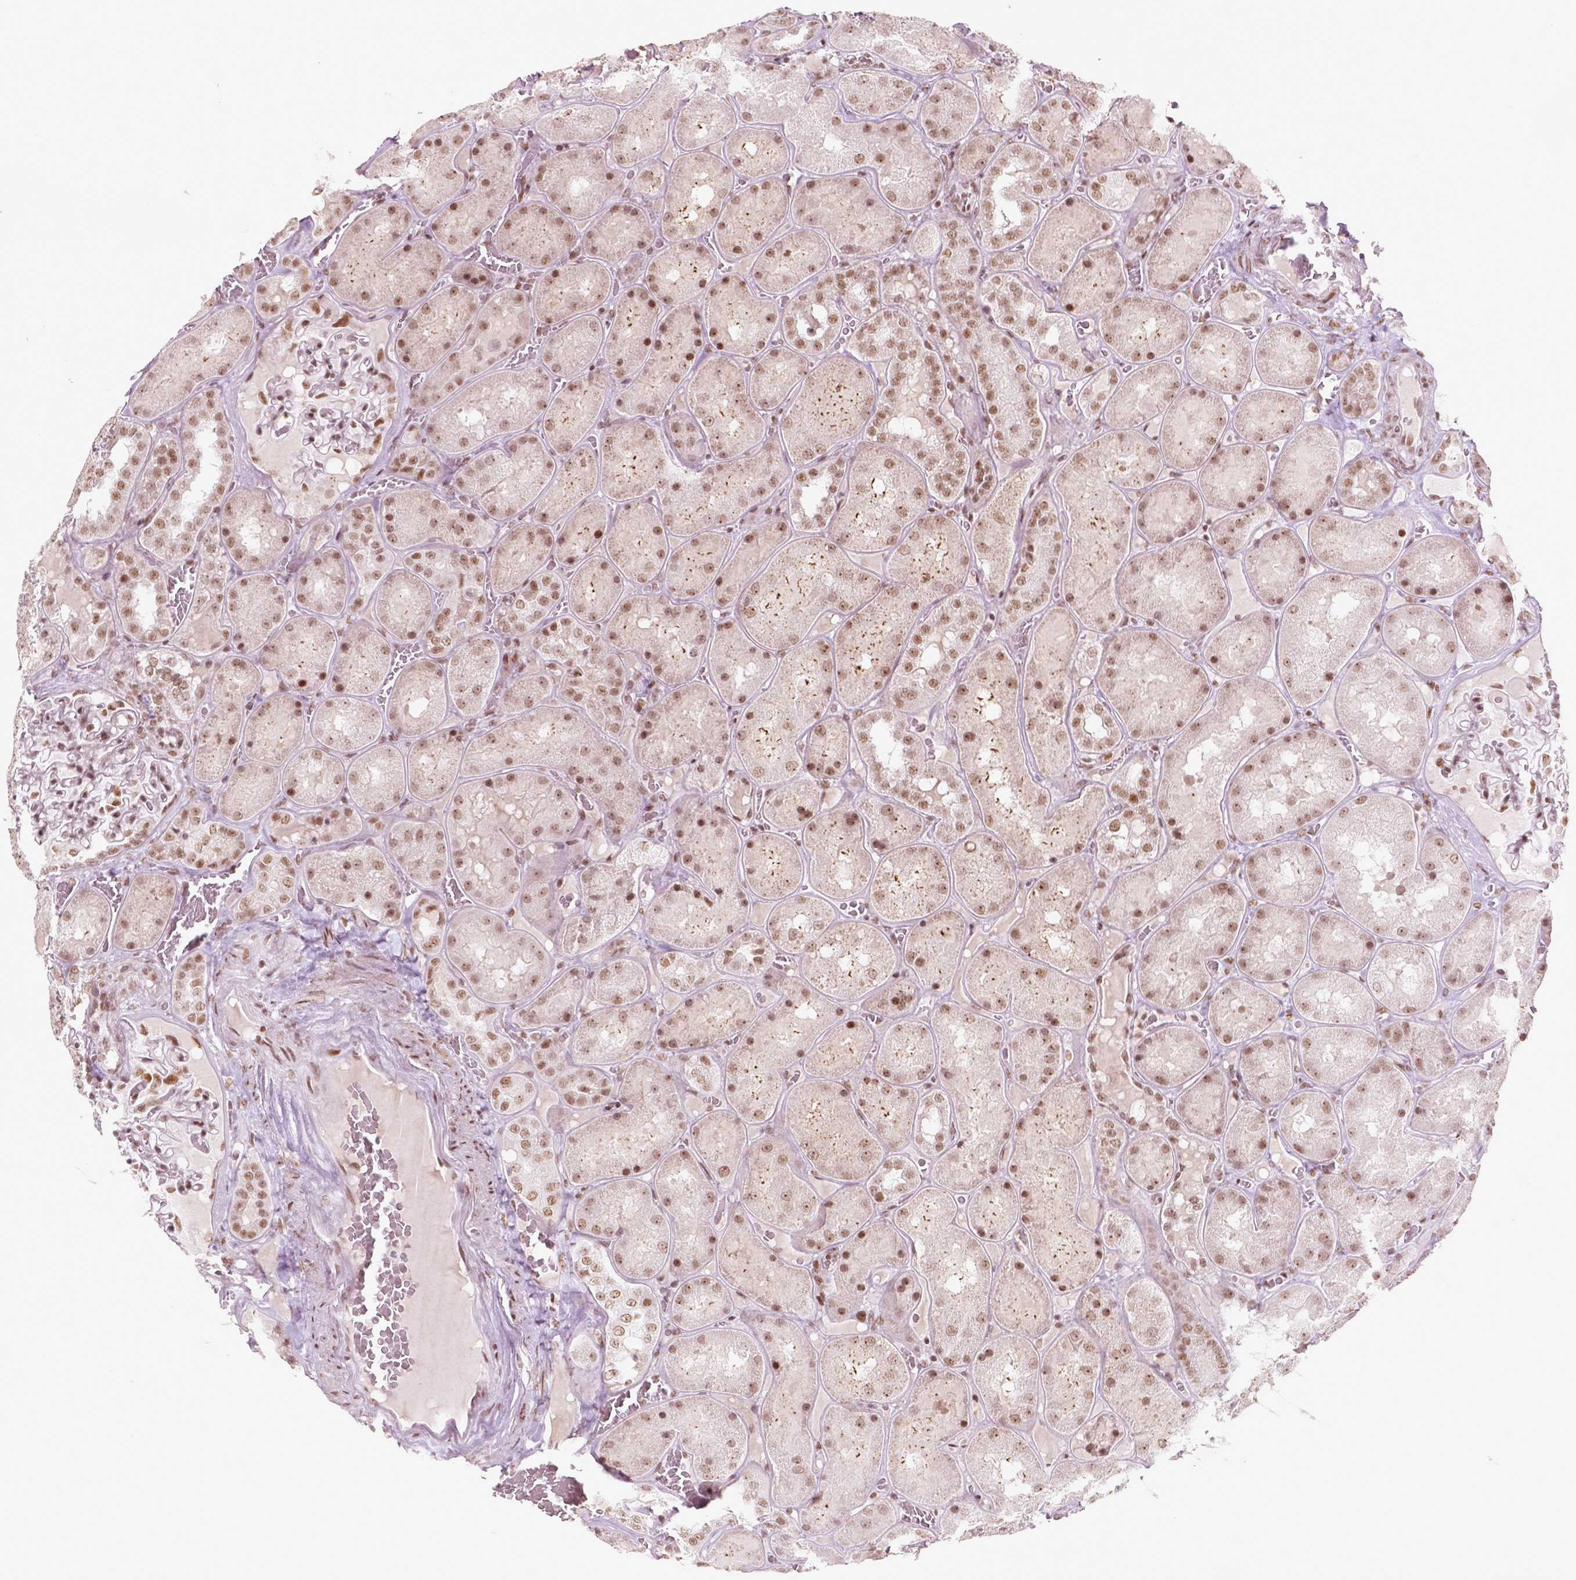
{"staining": {"intensity": "moderate", "quantity": ">75%", "location": "nuclear"}, "tissue": "kidney", "cell_type": "Cells in glomeruli", "image_type": "normal", "snomed": [{"axis": "morphology", "description": "Normal tissue, NOS"}, {"axis": "topography", "description": "Kidney"}], "caption": "This photomicrograph reveals IHC staining of benign human kidney, with medium moderate nuclear positivity in about >75% of cells in glomeruli.", "gene": "HMG20B", "patient": {"sex": "male", "age": 73}}